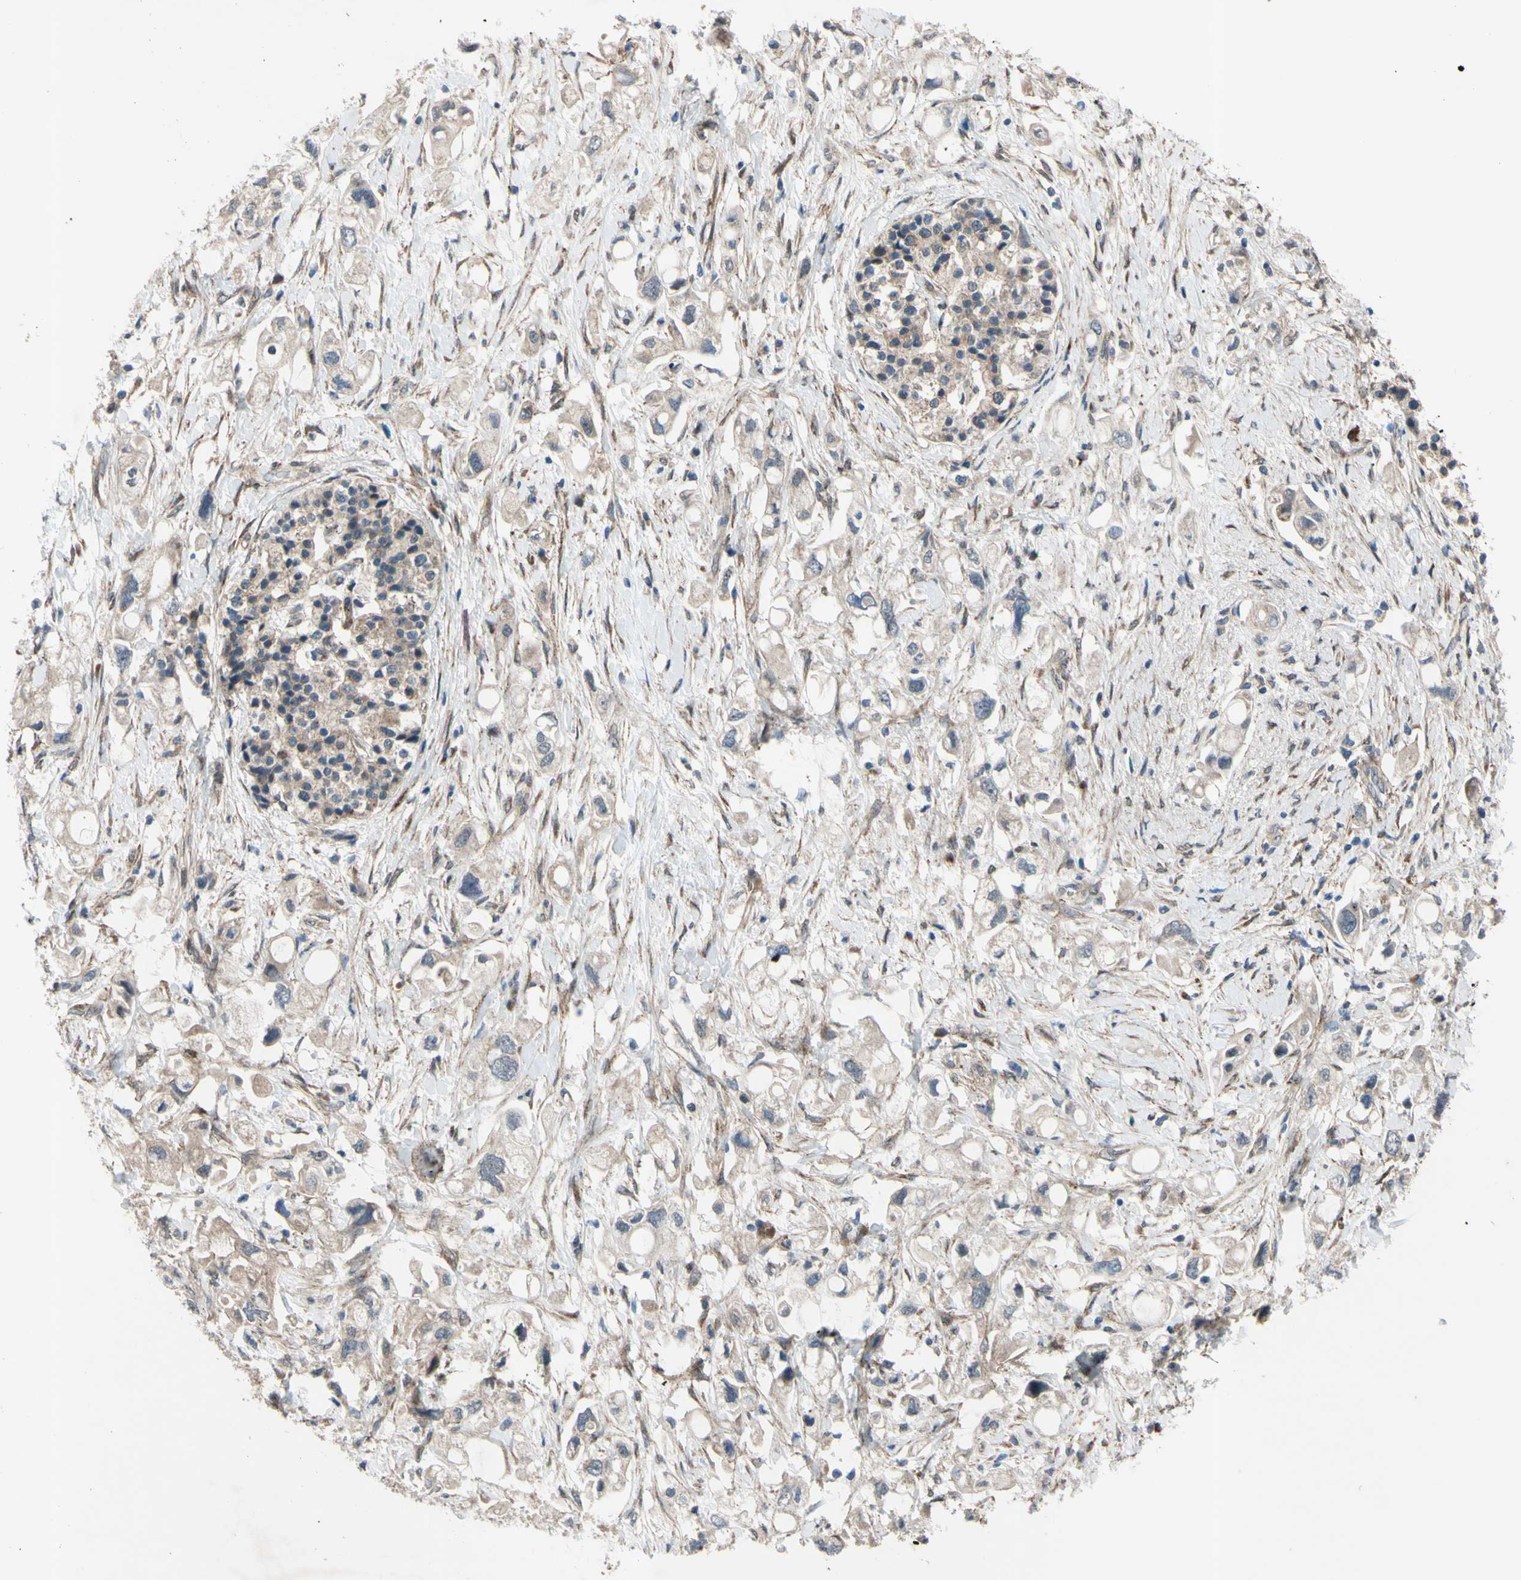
{"staining": {"intensity": "weak", "quantity": "25%-75%", "location": "cytoplasmic/membranous"}, "tissue": "pancreatic cancer", "cell_type": "Tumor cells", "image_type": "cancer", "snomed": [{"axis": "morphology", "description": "Adenocarcinoma, NOS"}, {"axis": "topography", "description": "Pancreas"}], "caption": "Adenocarcinoma (pancreatic) stained with a protein marker demonstrates weak staining in tumor cells.", "gene": "SVIL", "patient": {"sex": "female", "age": 56}}